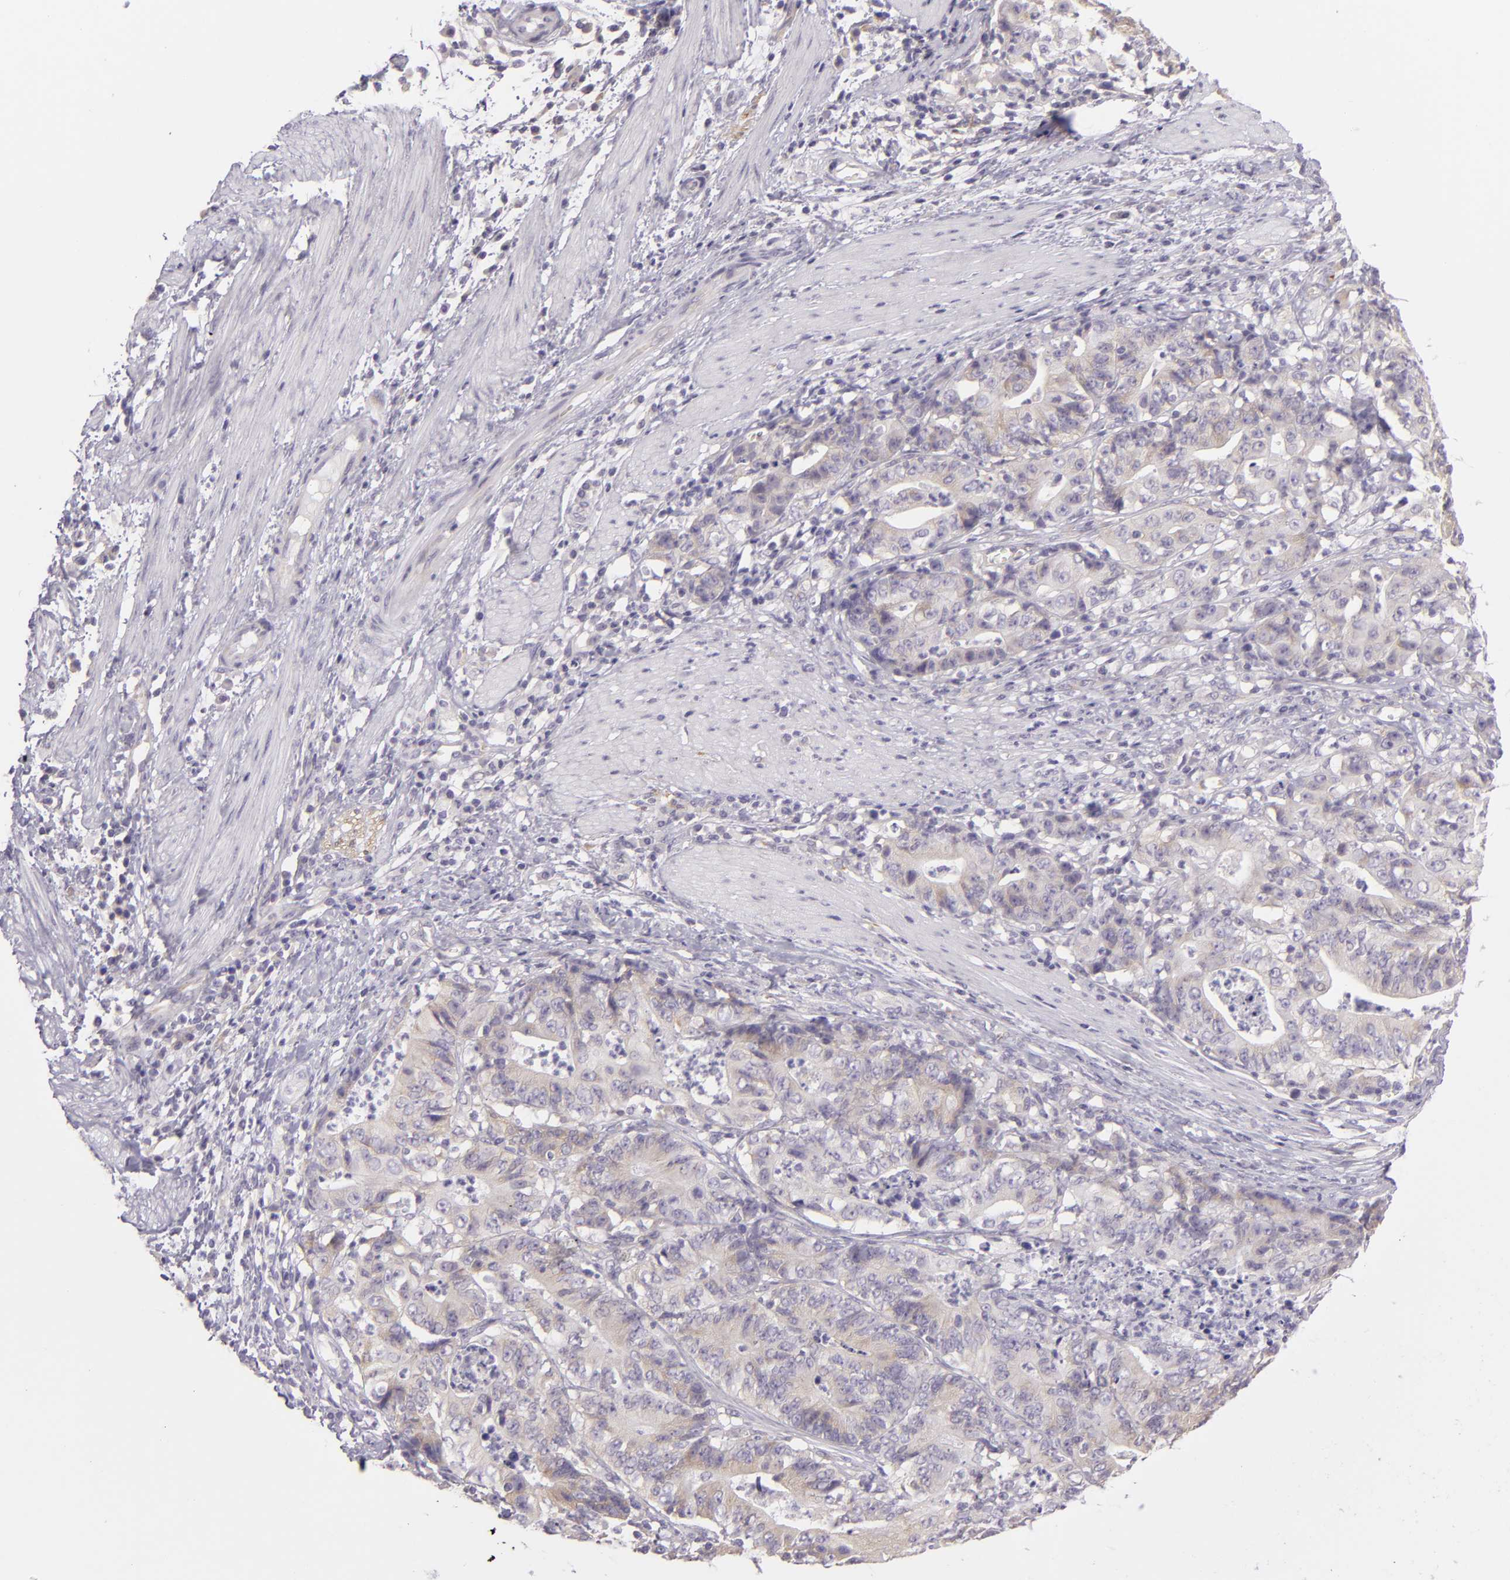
{"staining": {"intensity": "weak", "quantity": "<25%", "location": "cytoplasmic/membranous"}, "tissue": "stomach cancer", "cell_type": "Tumor cells", "image_type": "cancer", "snomed": [{"axis": "morphology", "description": "Adenocarcinoma, NOS"}, {"axis": "topography", "description": "Stomach, lower"}], "caption": "There is no significant expression in tumor cells of stomach cancer.", "gene": "ZC3H7B", "patient": {"sex": "female", "age": 86}}